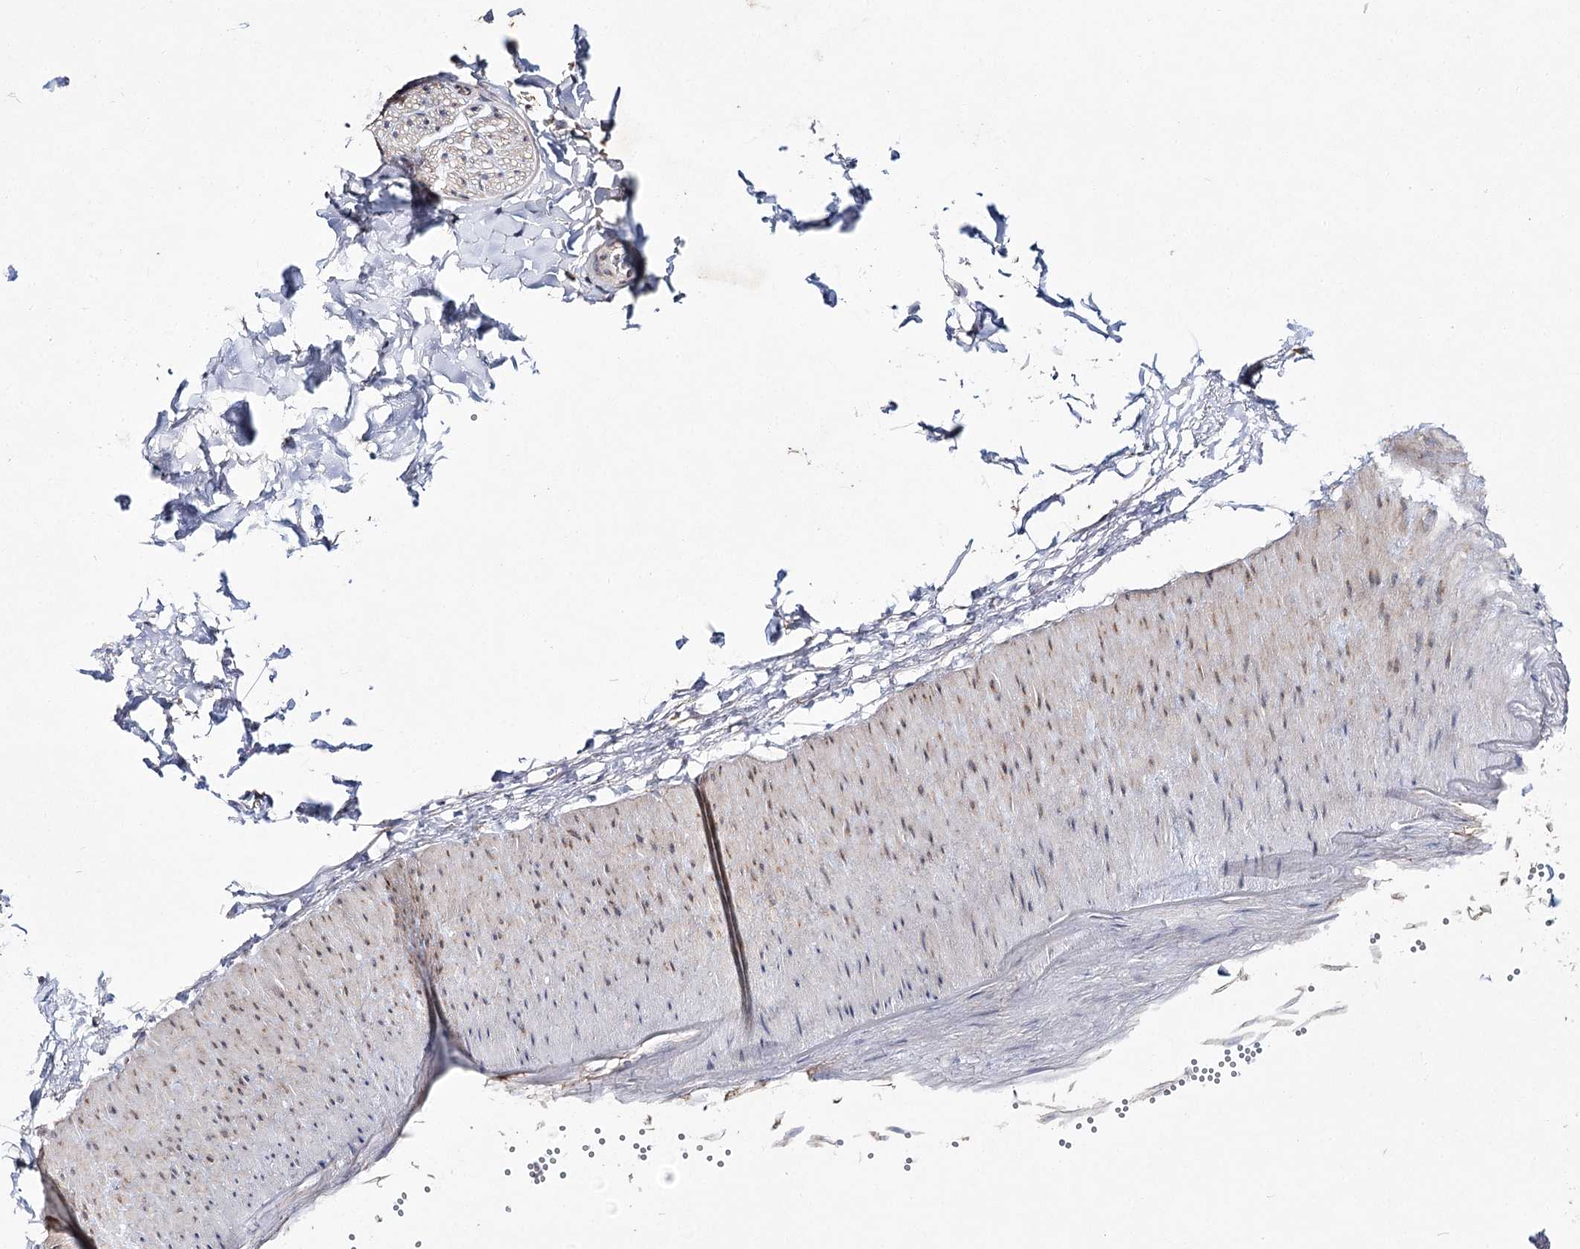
{"staining": {"intensity": "negative", "quantity": "none", "location": "none"}, "tissue": "adipose tissue", "cell_type": "Adipocytes", "image_type": "normal", "snomed": [{"axis": "morphology", "description": "Normal tissue, NOS"}, {"axis": "topography", "description": "Gallbladder"}, {"axis": "topography", "description": "Peripheral nerve tissue"}], "caption": "Normal adipose tissue was stained to show a protein in brown. There is no significant expression in adipocytes. The staining is performed using DAB brown chromogen with nuclei counter-stained in using hematoxylin.", "gene": "VWA2", "patient": {"sex": "male", "age": 38}}